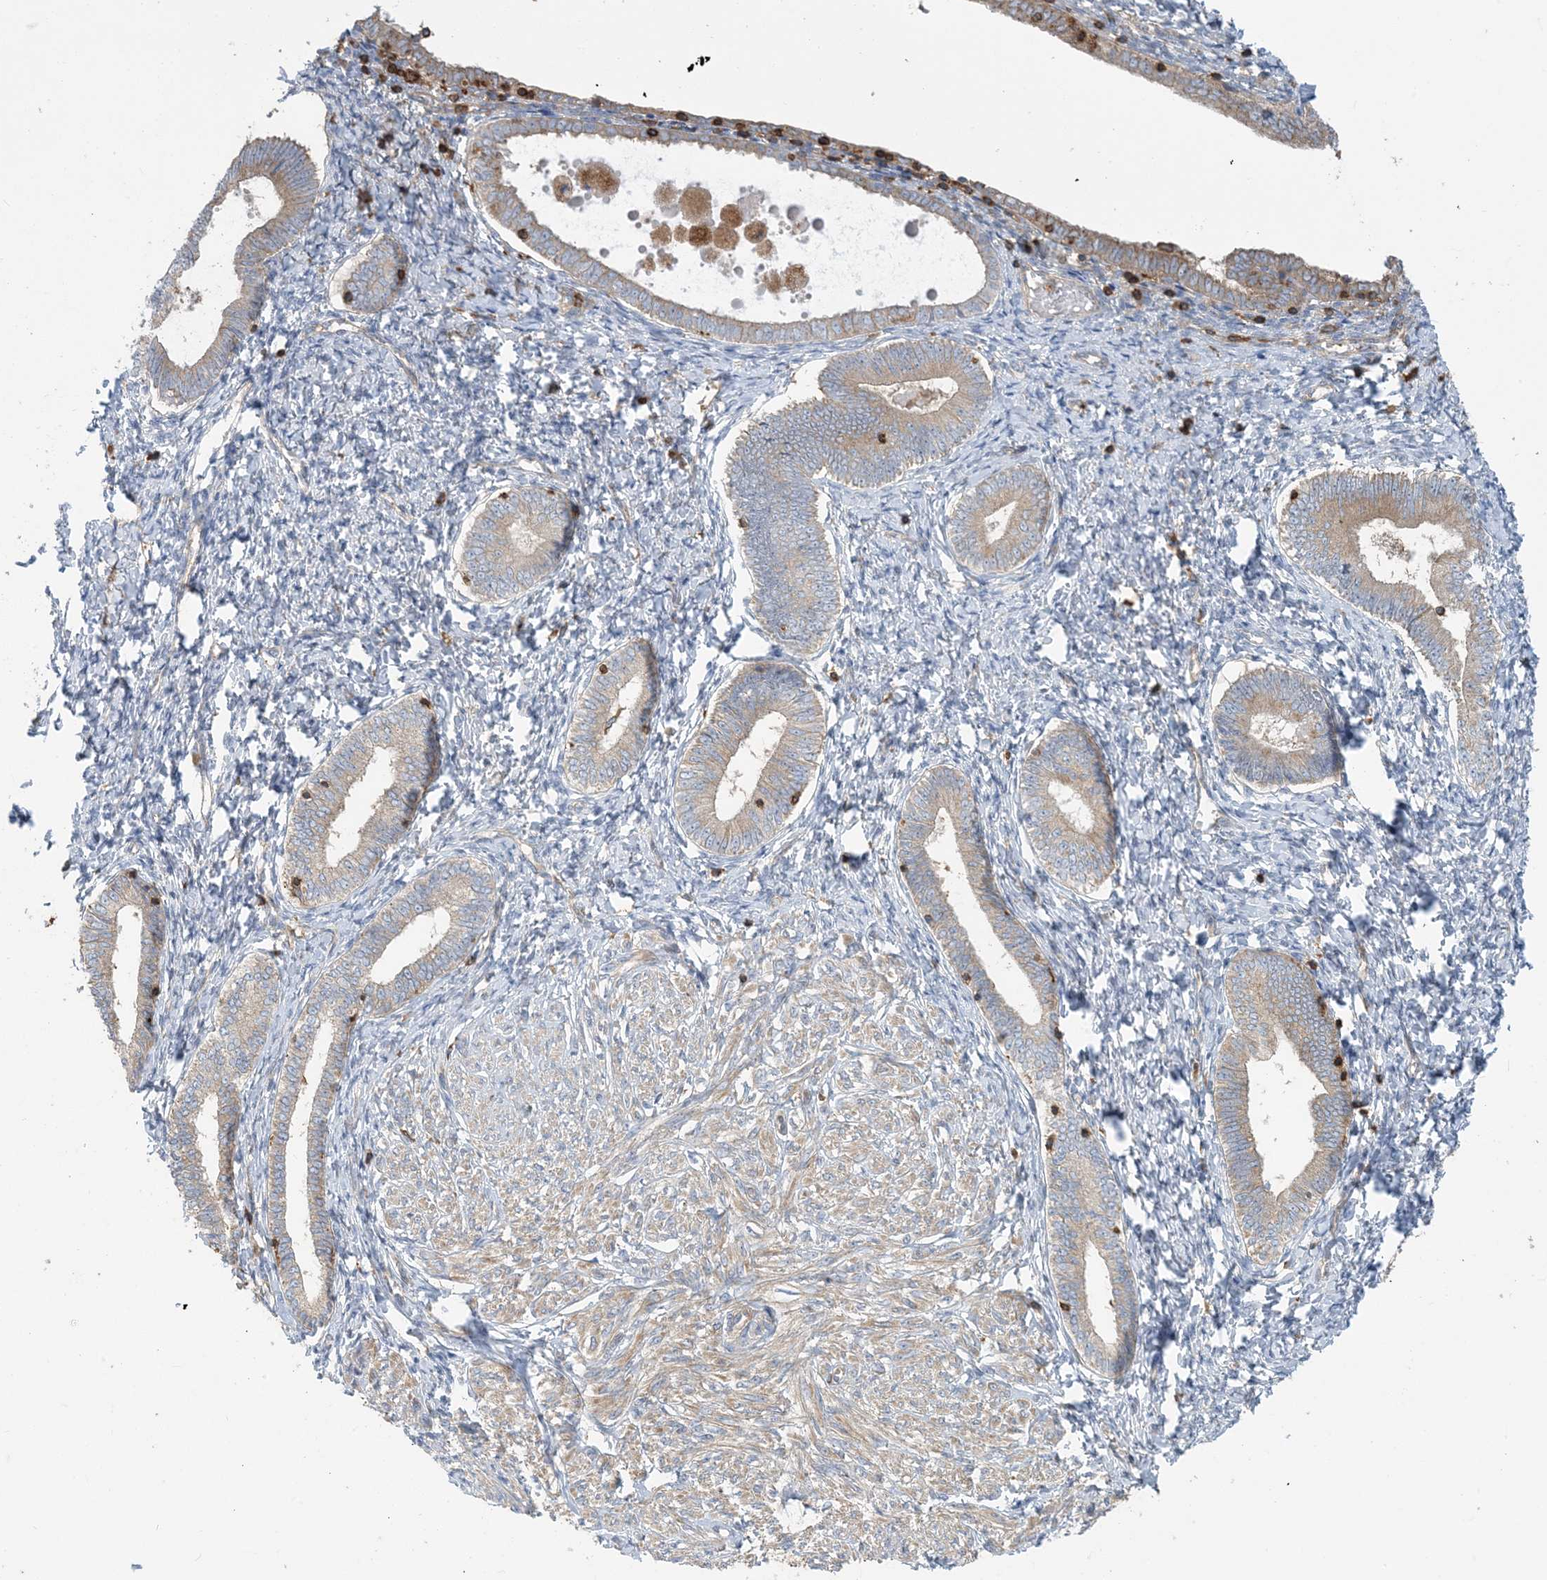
{"staining": {"intensity": "negative", "quantity": "none", "location": "none"}, "tissue": "endometrium", "cell_type": "Cells in endometrial stroma", "image_type": "normal", "snomed": [{"axis": "morphology", "description": "Normal tissue, NOS"}, {"axis": "topography", "description": "Endometrium"}], "caption": "DAB immunohistochemical staining of normal human endometrium shows no significant staining in cells in endometrial stroma.", "gene": "SFMBT2", "patient": {"sex": "female", "age": 72}}